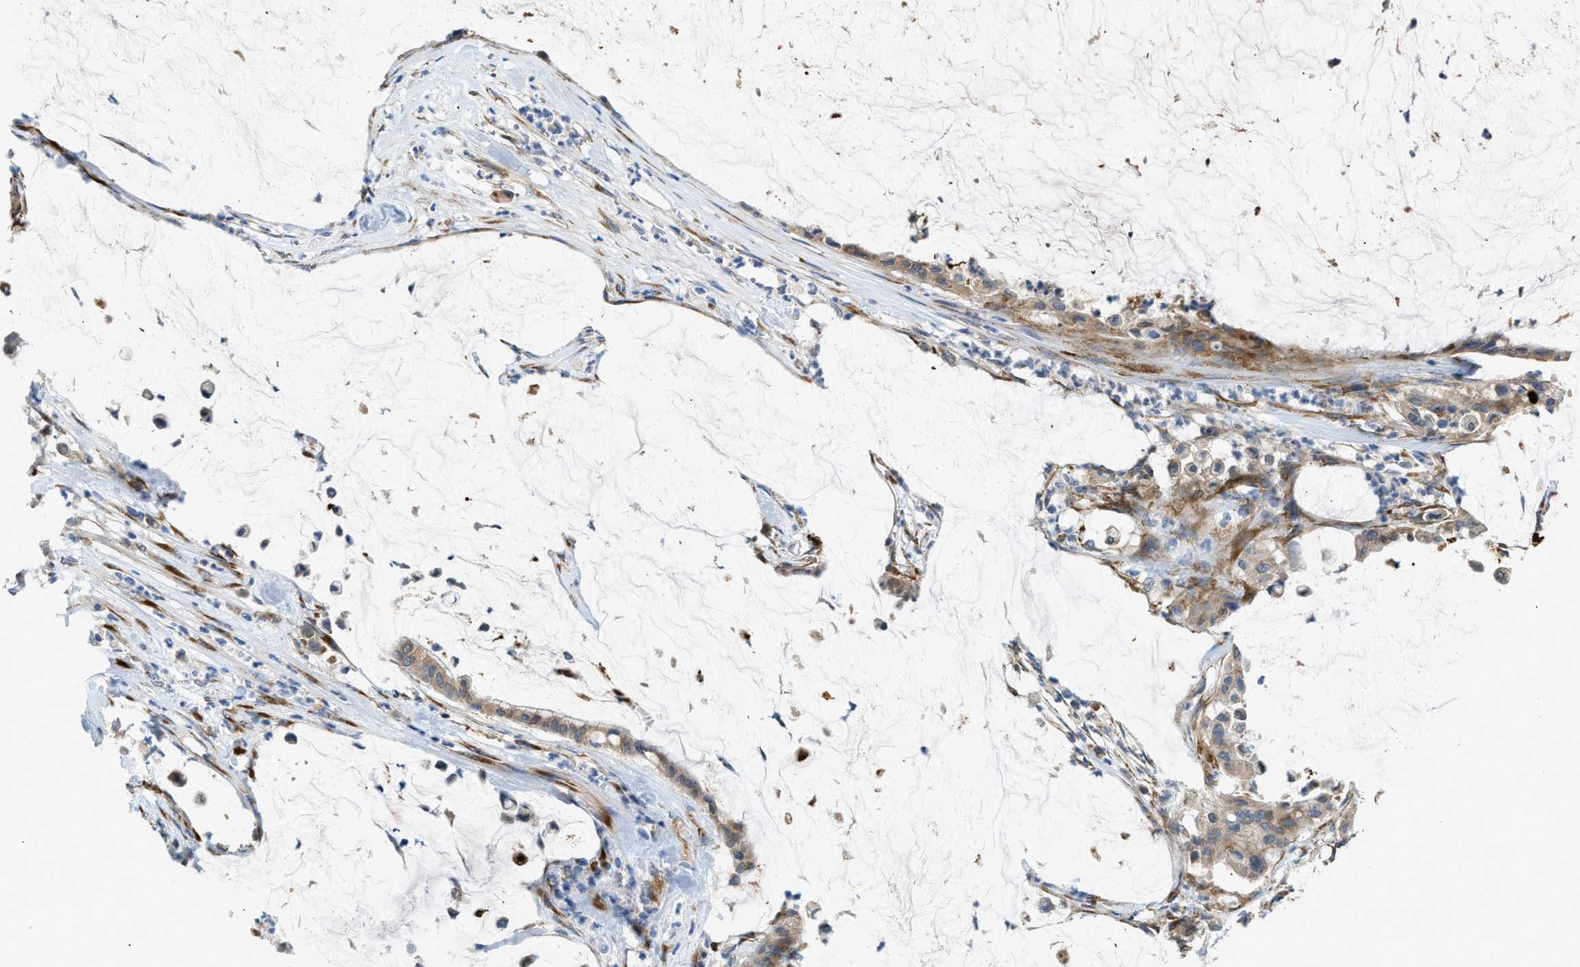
{"staining": {"intensity": "moderate", "quantity": ">75%", "location": "cytoplasmic/membranous"}, "tissue": "pancreatic cancer", "cell_type": "Tumor cells", "image_type": "cancer", "snomed": [{"axis": "morphology", "description": "Adenocarcinoma, NOS"}, {"axis": "topography", "description": "Pancreas"}], "caption": "Approximately >75% of tumor cells in pancreatic cancer (adenocarcinoma) display moderate cytoplasmic/membranous protein staining as visualized by brown immunohistochemical staining.", "gene": "KCNC2", "patient": {"sex": "male", "age": 41}}